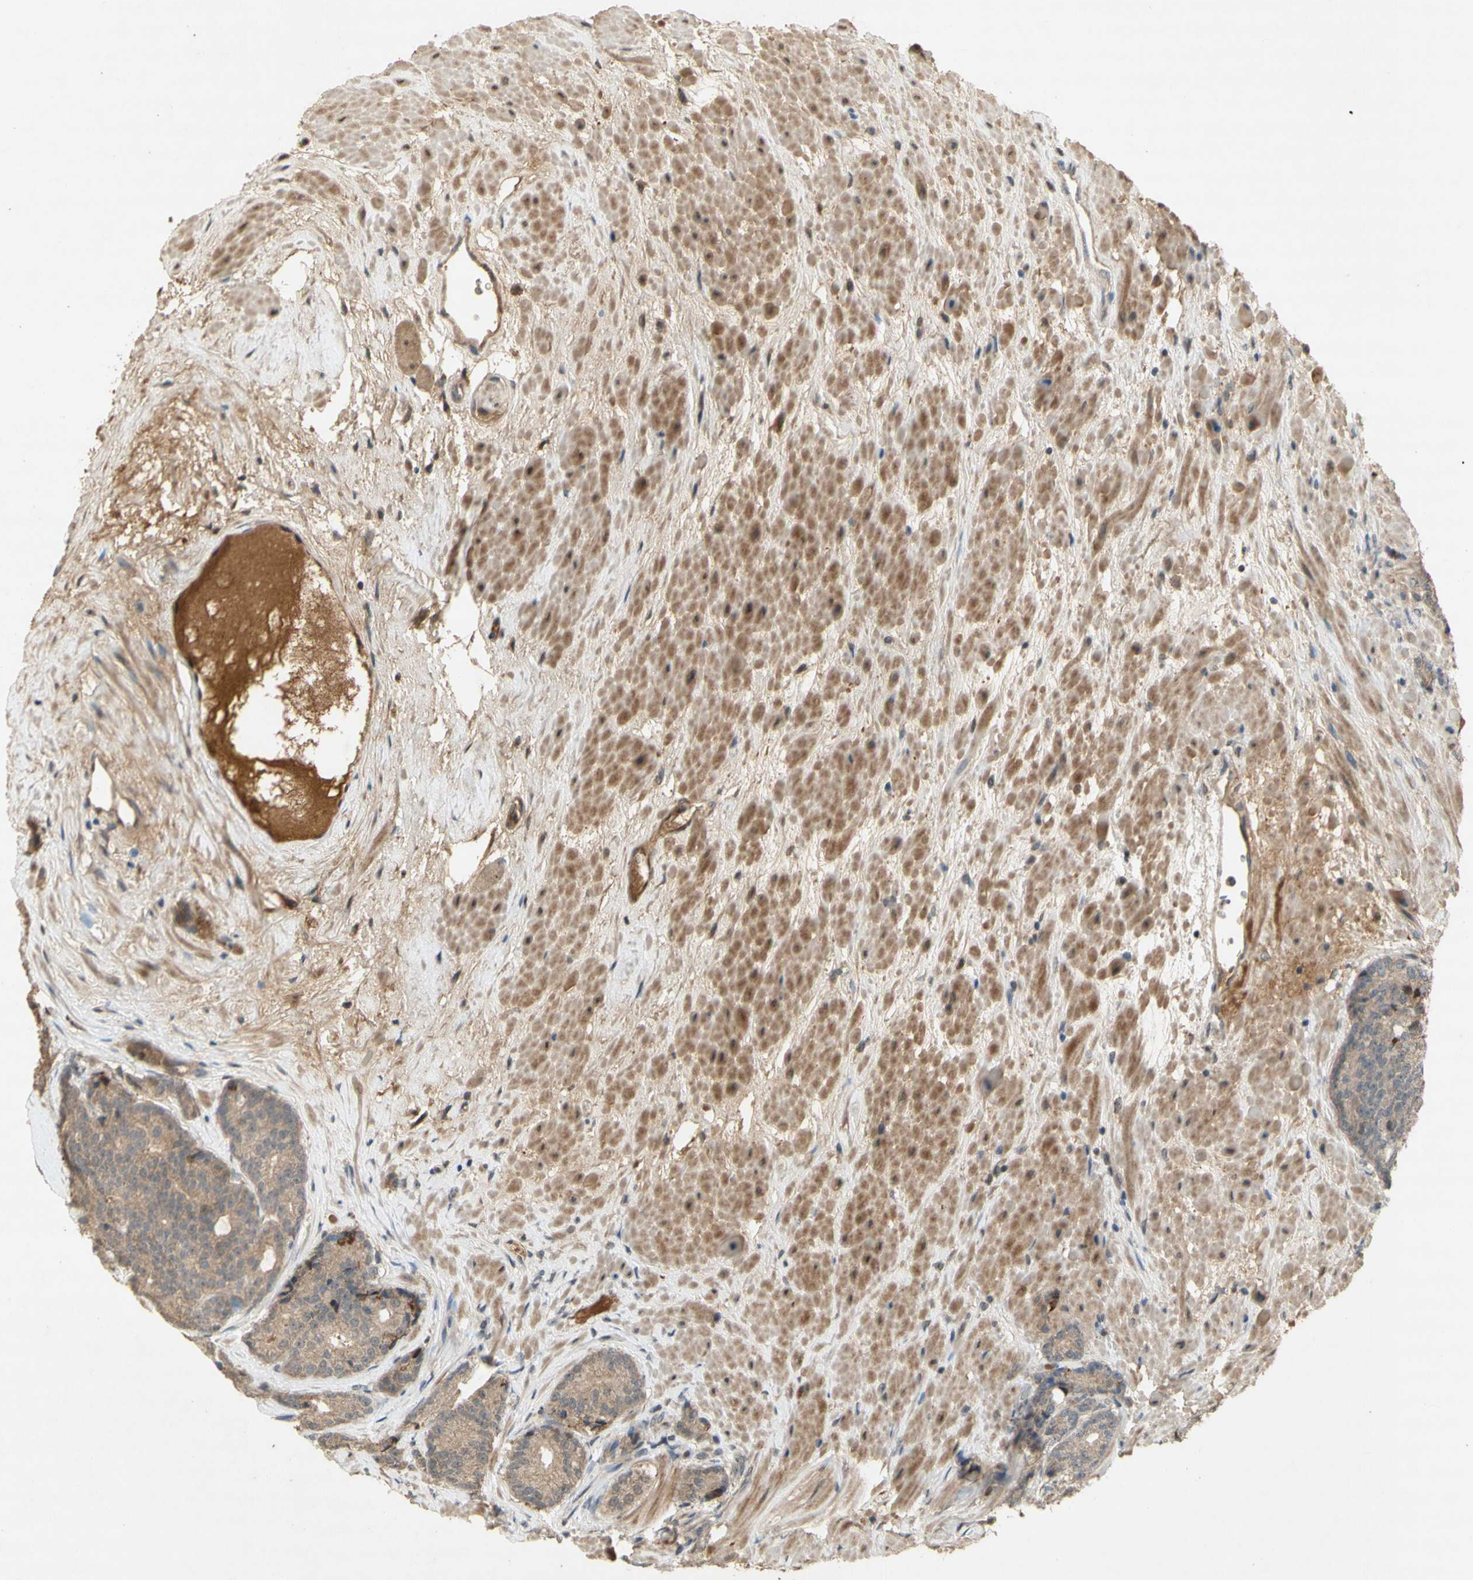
{"staining": {"intensity": "weak", "quantity": "<25%", "location": "cytoplasmic/membranous"}, "tissue": "prostate cancer", "cell_type": "Tumor cells", "image_type": "cancer", "snomed": [{"axis": "morphology", "description": "Adenocarcinoma, High grade"}, {"axis": "topography", "description": "Prostate"}], "caption": "High magnification brightfield microscopy of prostate cancer (adenocarcinoma (high-grade)) stained with DAB (brown) and counterstained with hematoxylin (blue): tumor cells show no significant expression. (Stains: DAB (3,3'-diaminobenzidine) immunohistochemistry (IHC) with hematoxylin counter stain, Microscopy: brightfield microscopy at high magnification).", "gene": "NRG4", "patient": {"sex": "male", "age": 61}}